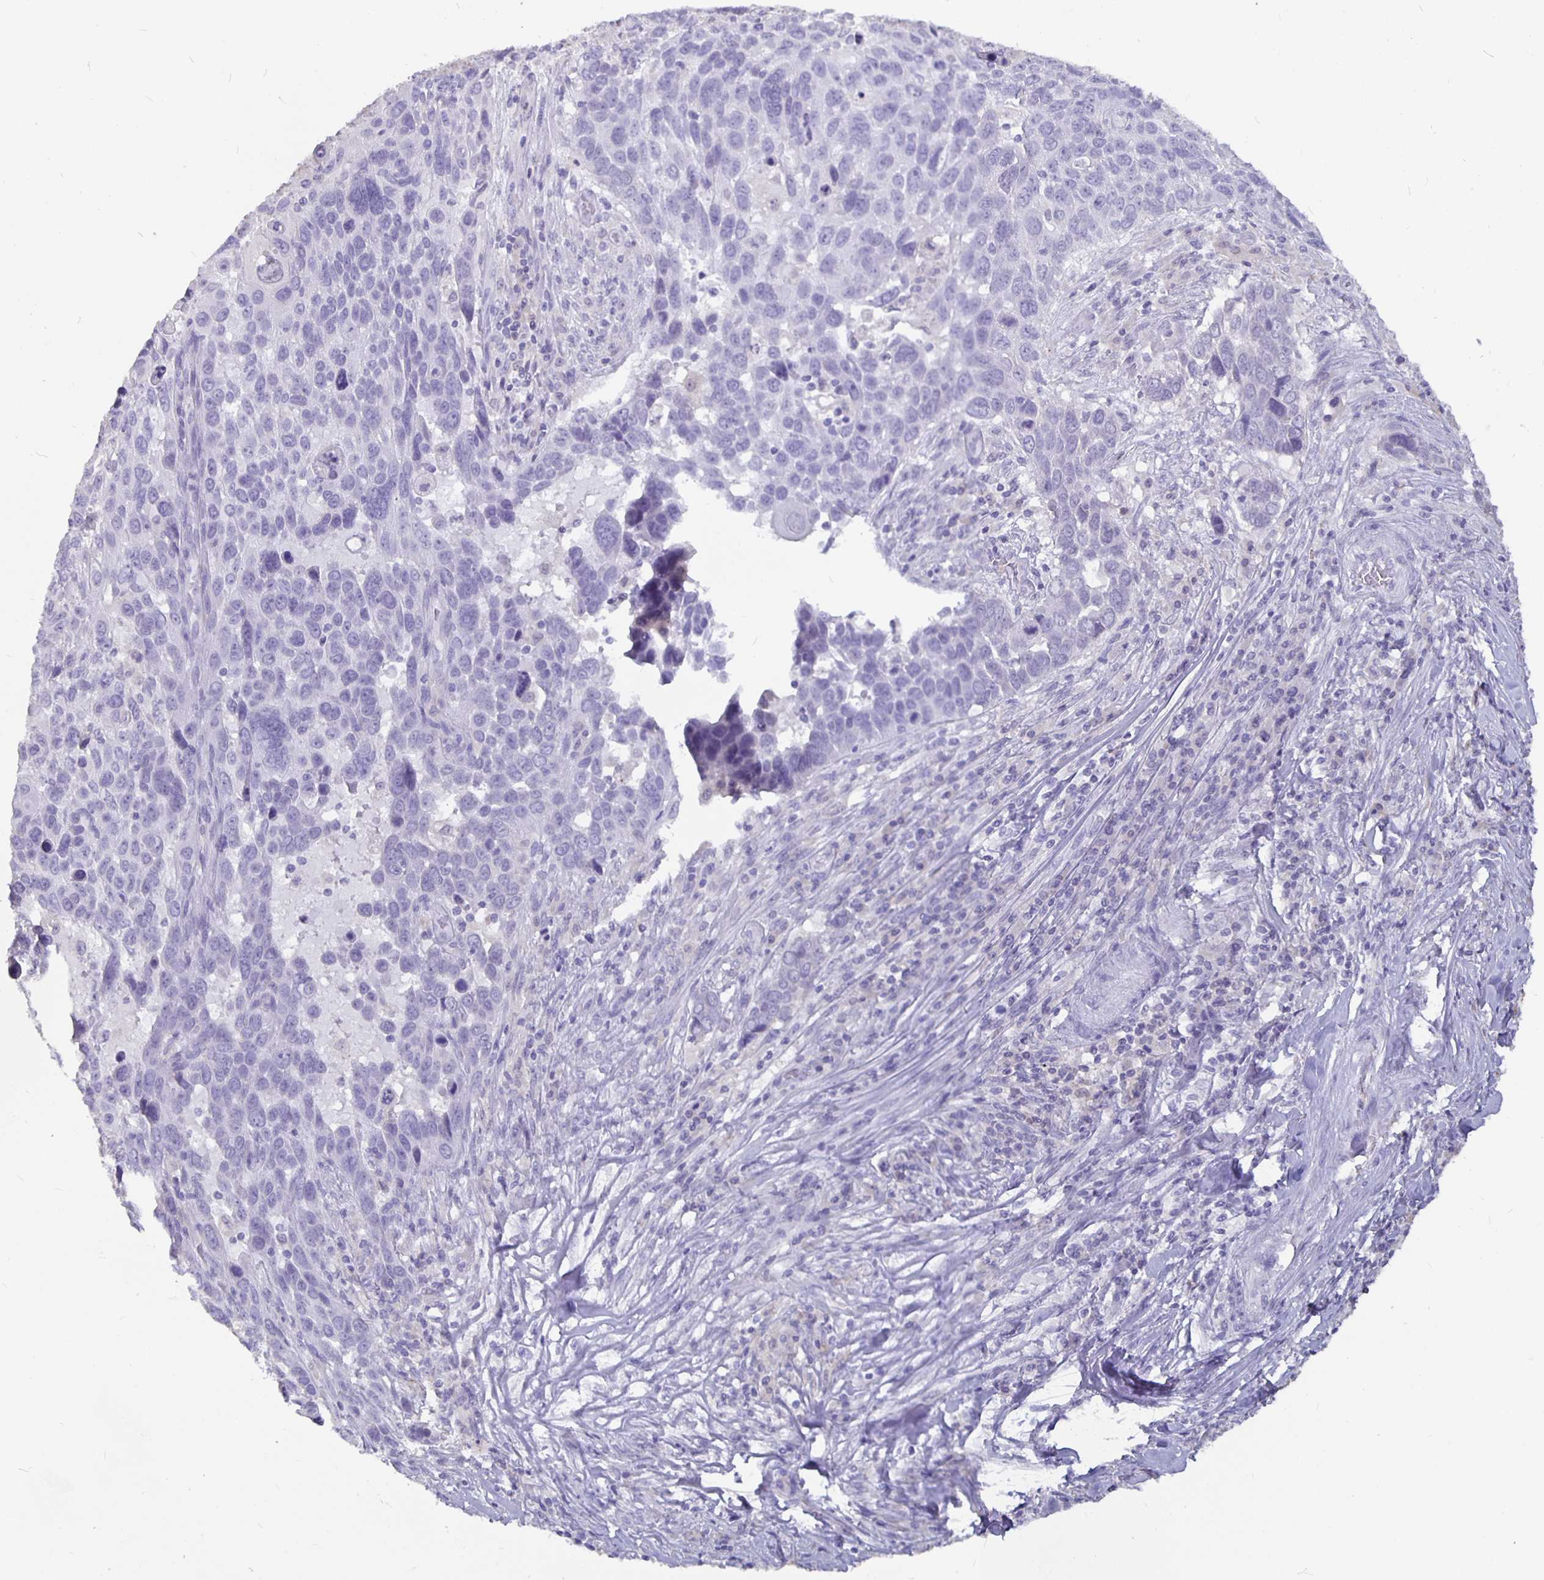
{"staining": {"intensity": "negative", "quantity": "none", "location": "none"}, "tissue": "lung cancer", "cell_type": "Tumor cells", "image_type": "cancer", "snomed": [{"axis": "morphology", "description": "Squamous cell carcinoma, NOS"}, {"axis": "topography", "description": "Lung"}], "caption": "Protein analysis of squamous cell carcinoma (lung) exhibits no significant staining in tumor cells. (Stains: DAB (3,3'-diaminobenzidine) immunohistochemistry with hematoxylin counter stain, Microscopy: brightfield microscopy at high magnification).", "gene": "GPX4", "patient": {"sex": "male", "age": 68}}